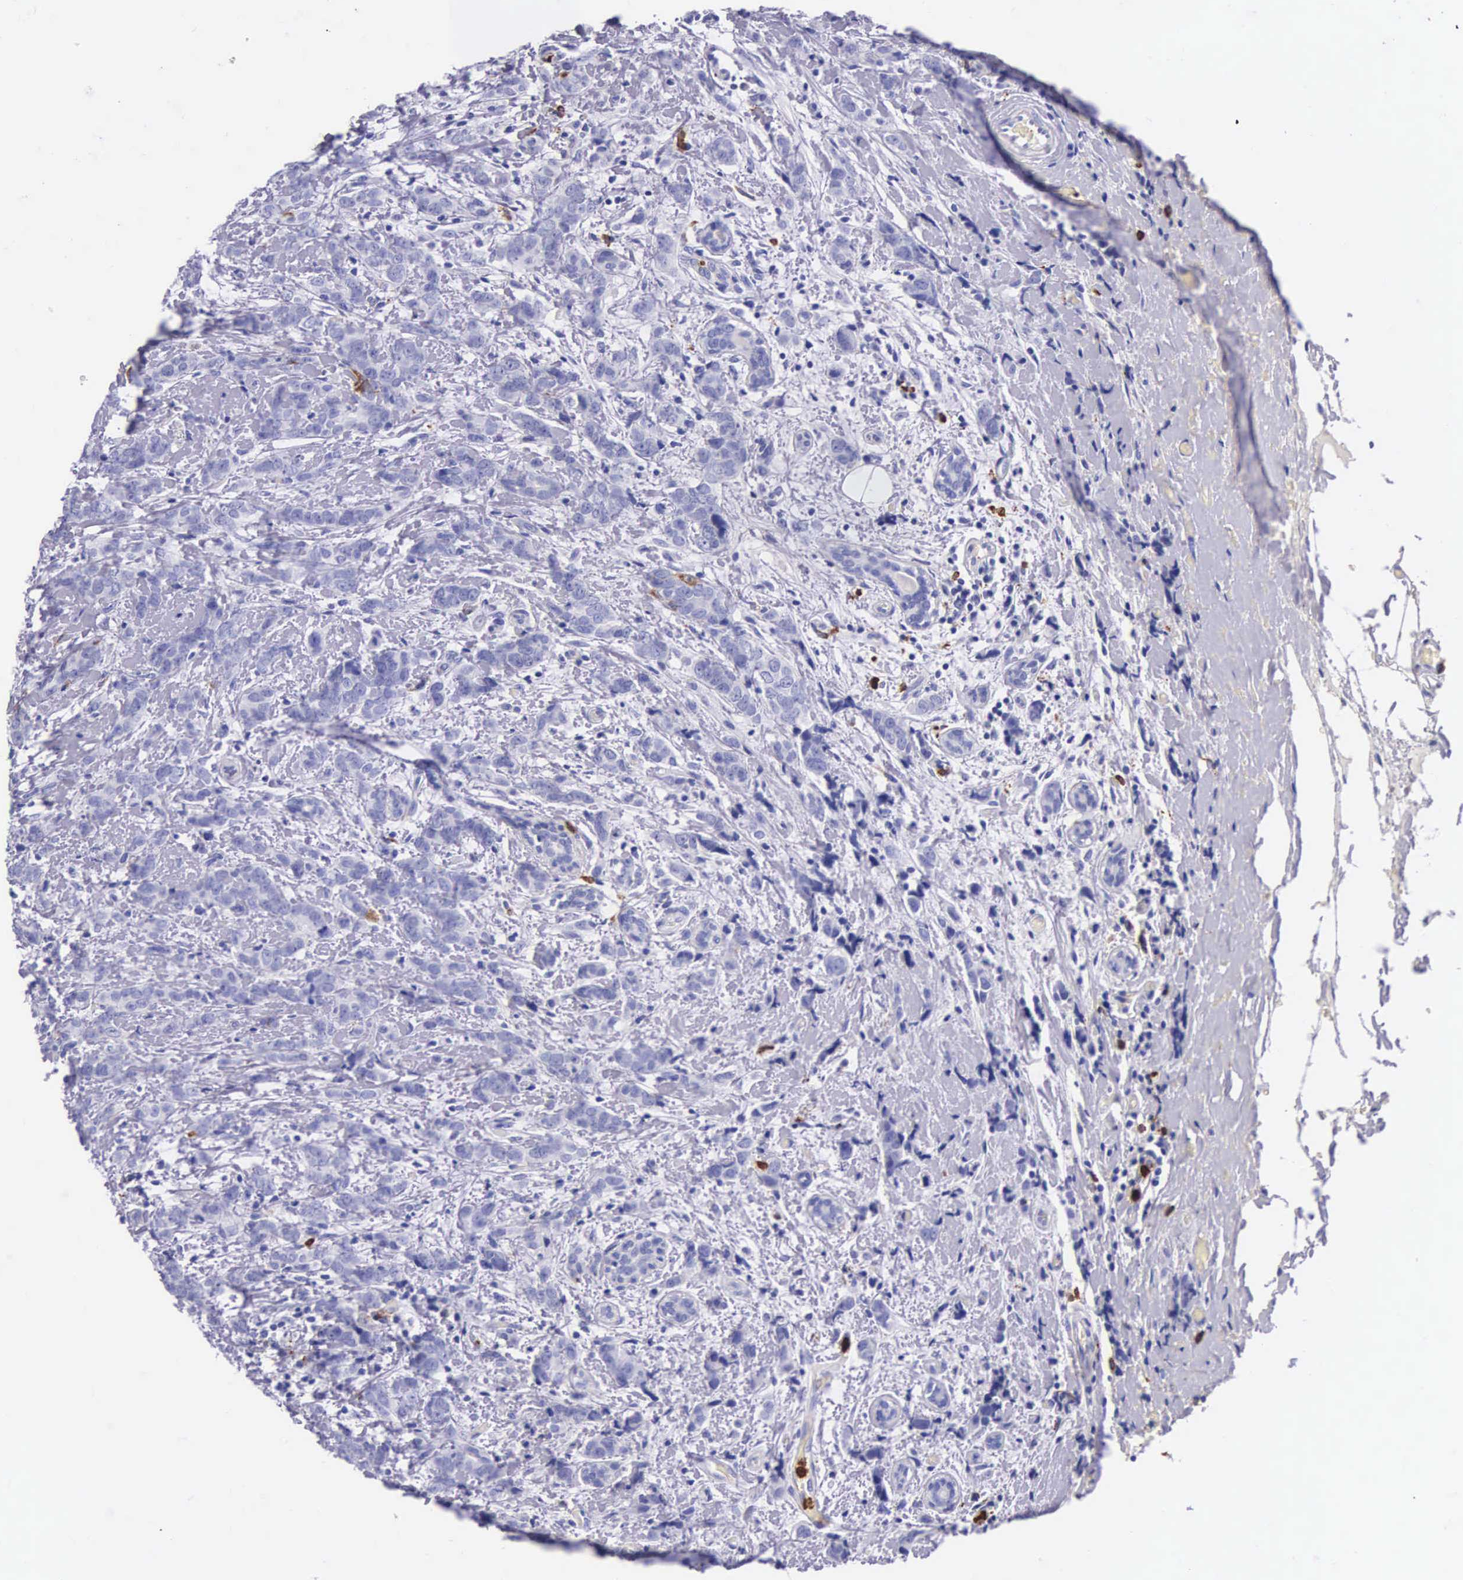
{"staining": {"intensity": "negative", "quantity": "none", "location": "none"}, "tissue": "breast cancer", "cell_type": "Tumor cells", "image_type": "cancer", "snomed": [{"axis": "morphology", "description": "Duct carcinoma"}, {"axis": "topography", "description": "Breast"}], "caption": "Immunohistochemistry of human invasive ductal carcinoma (breast) demonstrates no expression in tumor cells.", "gene": "FCN1", "patient": {"sex": "female", "age": 53}}